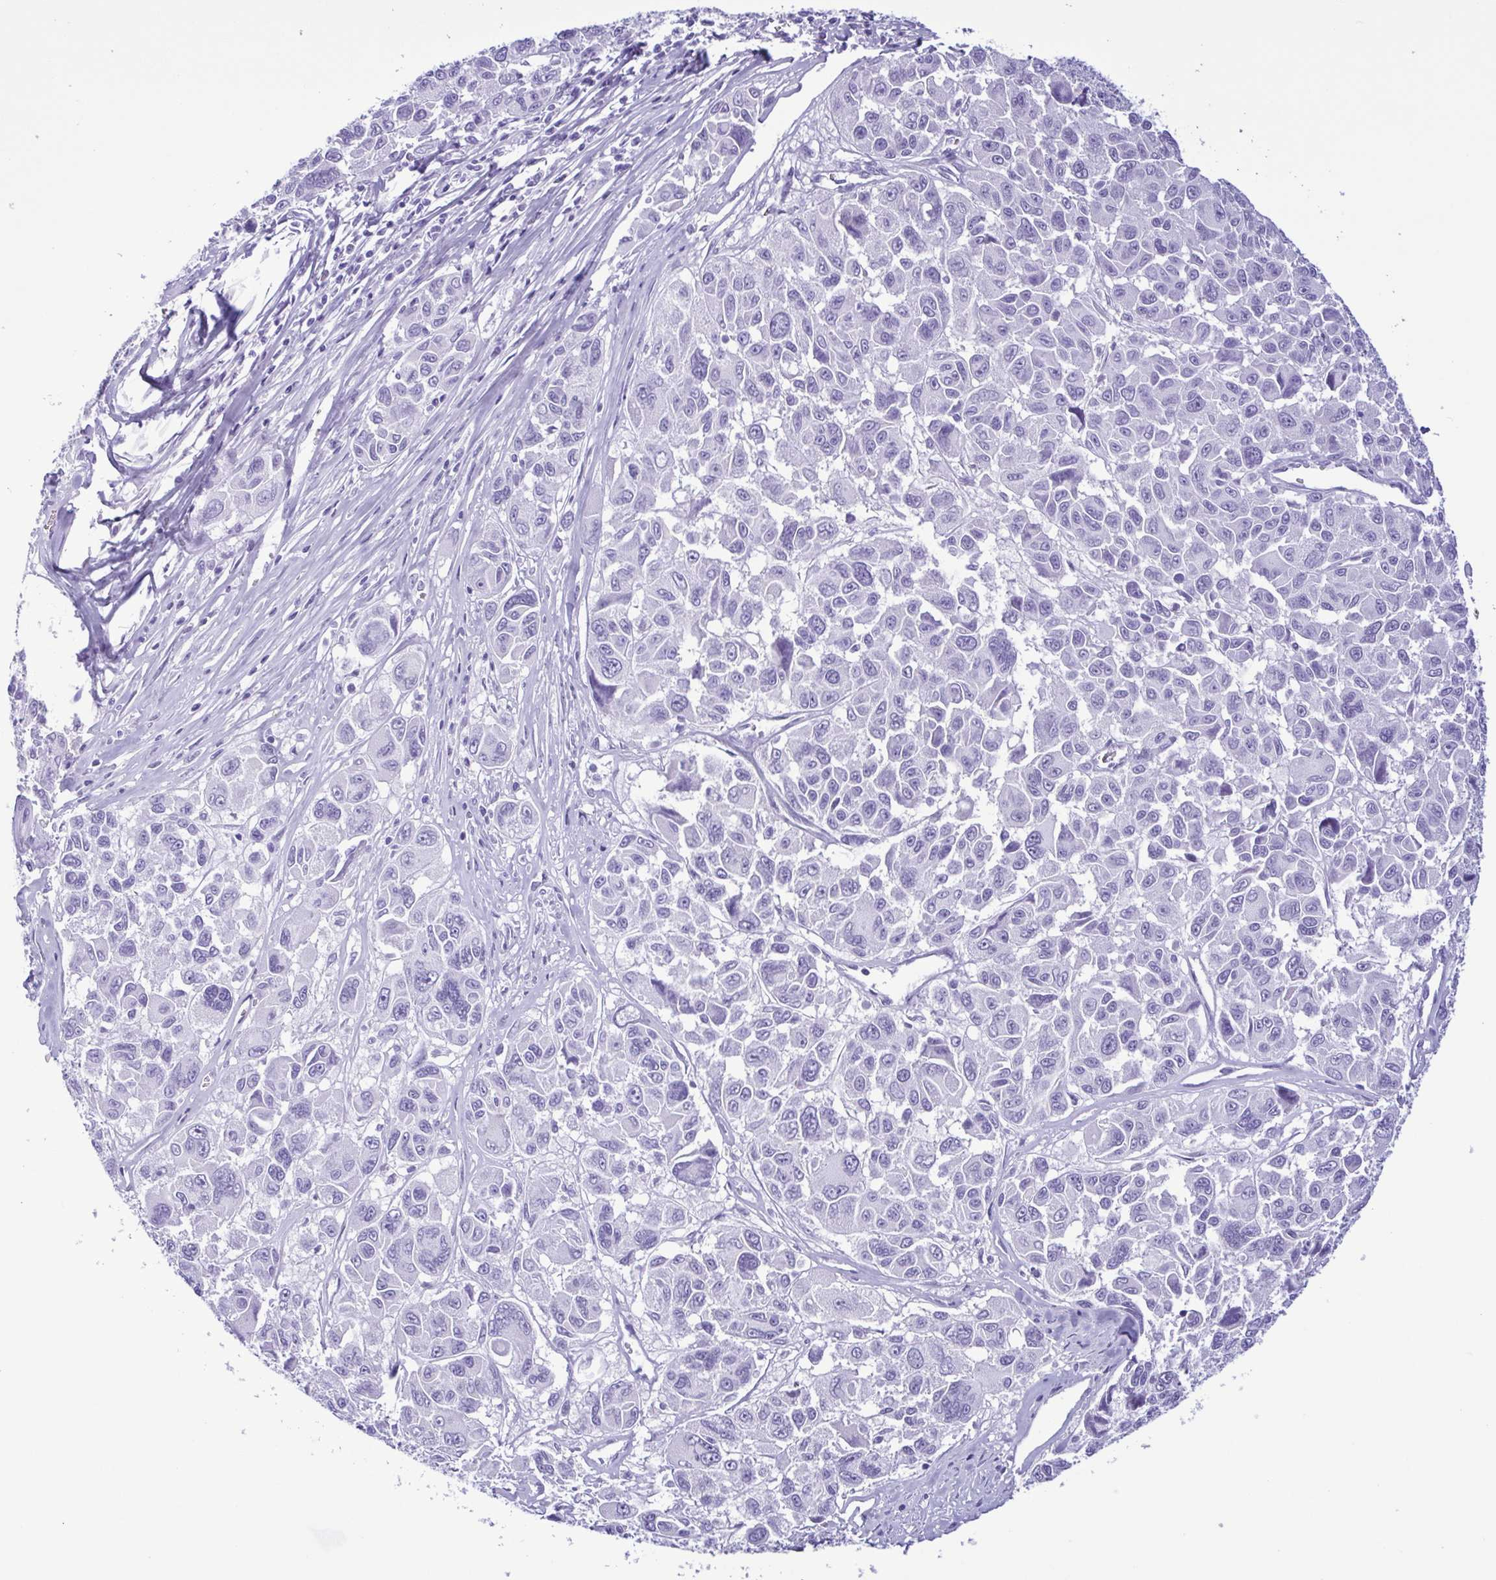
{"staining": {"intensity": "negative", "quantity": "none", "location": "none"}, "tissue": "melanoma", "cell_type": "Tumor cells", "image_type": "cancer", "snomed": [{"axis": "morphology", "description": "Malignant melanoma, NOS"}, {"axis": "topography", "description": "Skin"}], "caption": "There is no significant expression in tumor cells of melanoma. (Brightfield microscopy of DAB (3,3'-diaminobenzidine) IHC at high magnification).", "gene": "LTF", "patient": {"sex": "female", "age": 66}}